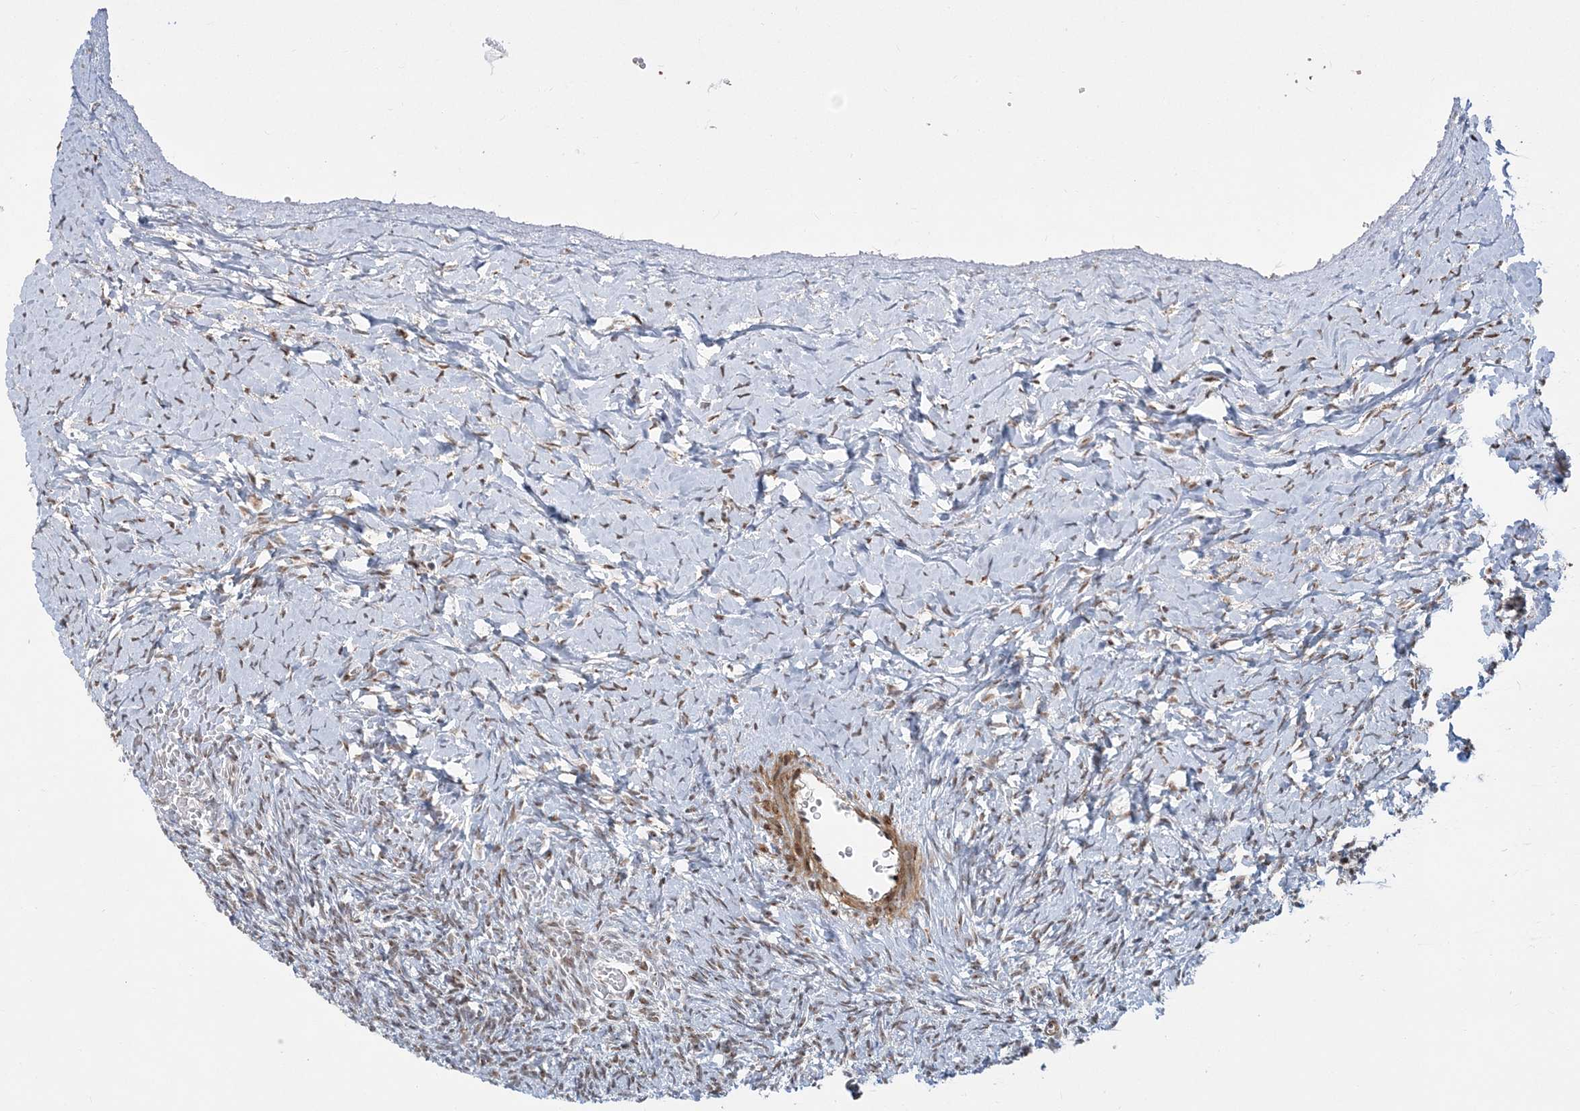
{"staining": {"intensity": "weak", "quantity": "25%-75%", "location": "nuclear"}, "tissue": "ovary", "cell_type": "Ovarian stroma cells", "image_type": "normal", "snomed": [{"axis": "morphology", "description": "Normal tissue, NOS"}, {"axis": "morphology", "description": "Developmental malformation"}, {"axis": "topography", "description": "Ovary"}], "caption": "Ovary stained for a protein displays weak nuclear positivity in ovarian stroma cells. The protein is shown in brown color, while the nuclei are stained blue.", "gene": "PLRG1", "patient": {"sex": "female", "age": 39}}